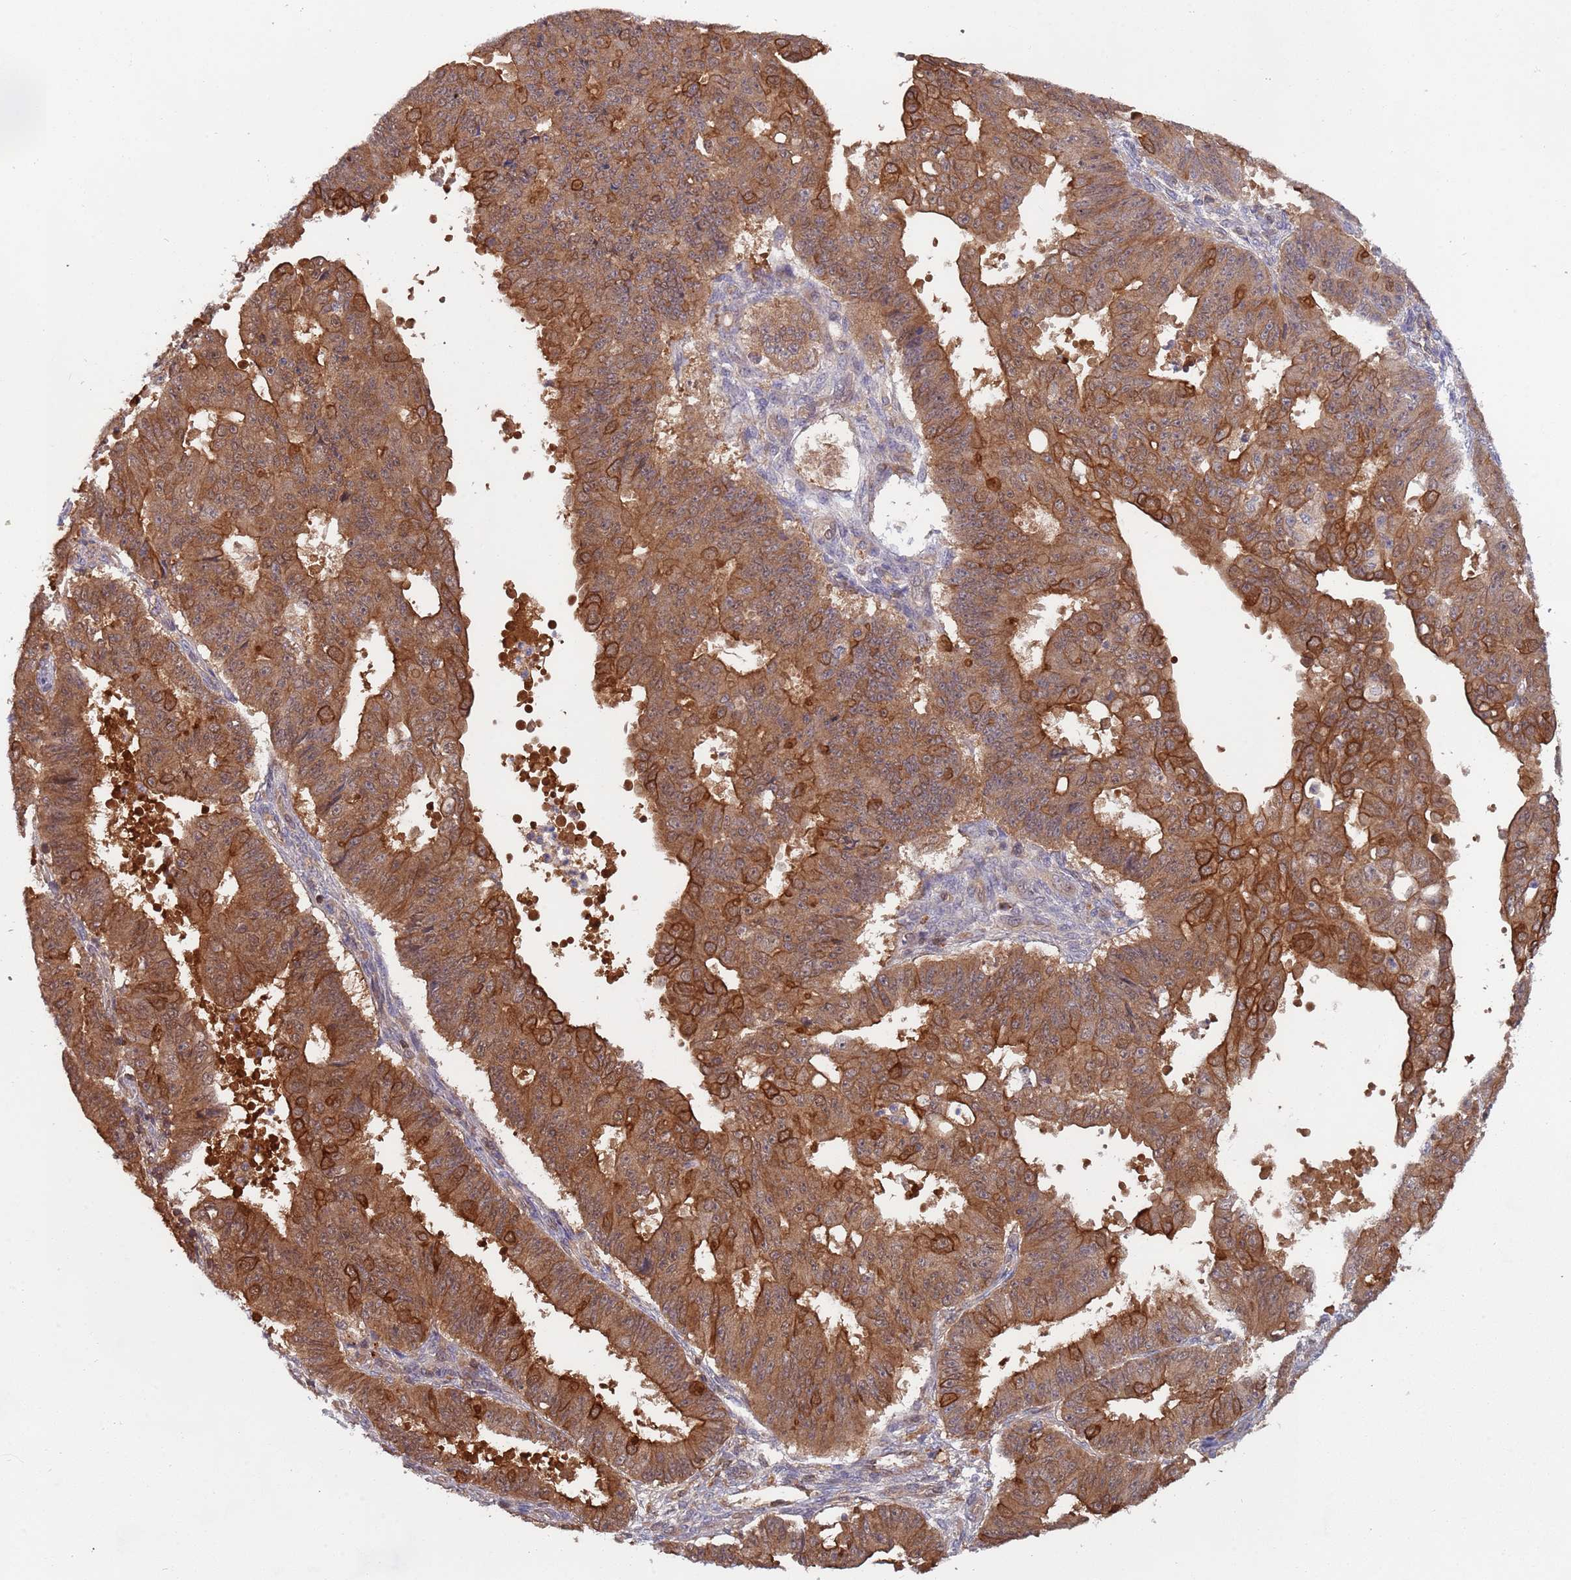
{"staining": {"intensity": "strong", "quantity": ">75%", "location": "cytoplasmic/membranous"}, "tissue": "ovarian cancer", "cell_type": "Tumor cells", "image_type": "cancer", "snomed": [{"axis": "morphology", "description": "Carcinoma, endometroid"}, {"axis": "topography", "description": "Appendix"}, {"axis": "topography", "description": "Ovary"}], "caption": "Immunohistochemical staining of ovarian cancer (endometroid carcinoma) displays high levels of strong cytoplasmic/membranous staining in about >75% of tumor cells.", "gene": "GSDMD", "patient": {"sex": "female", "age": 42}}